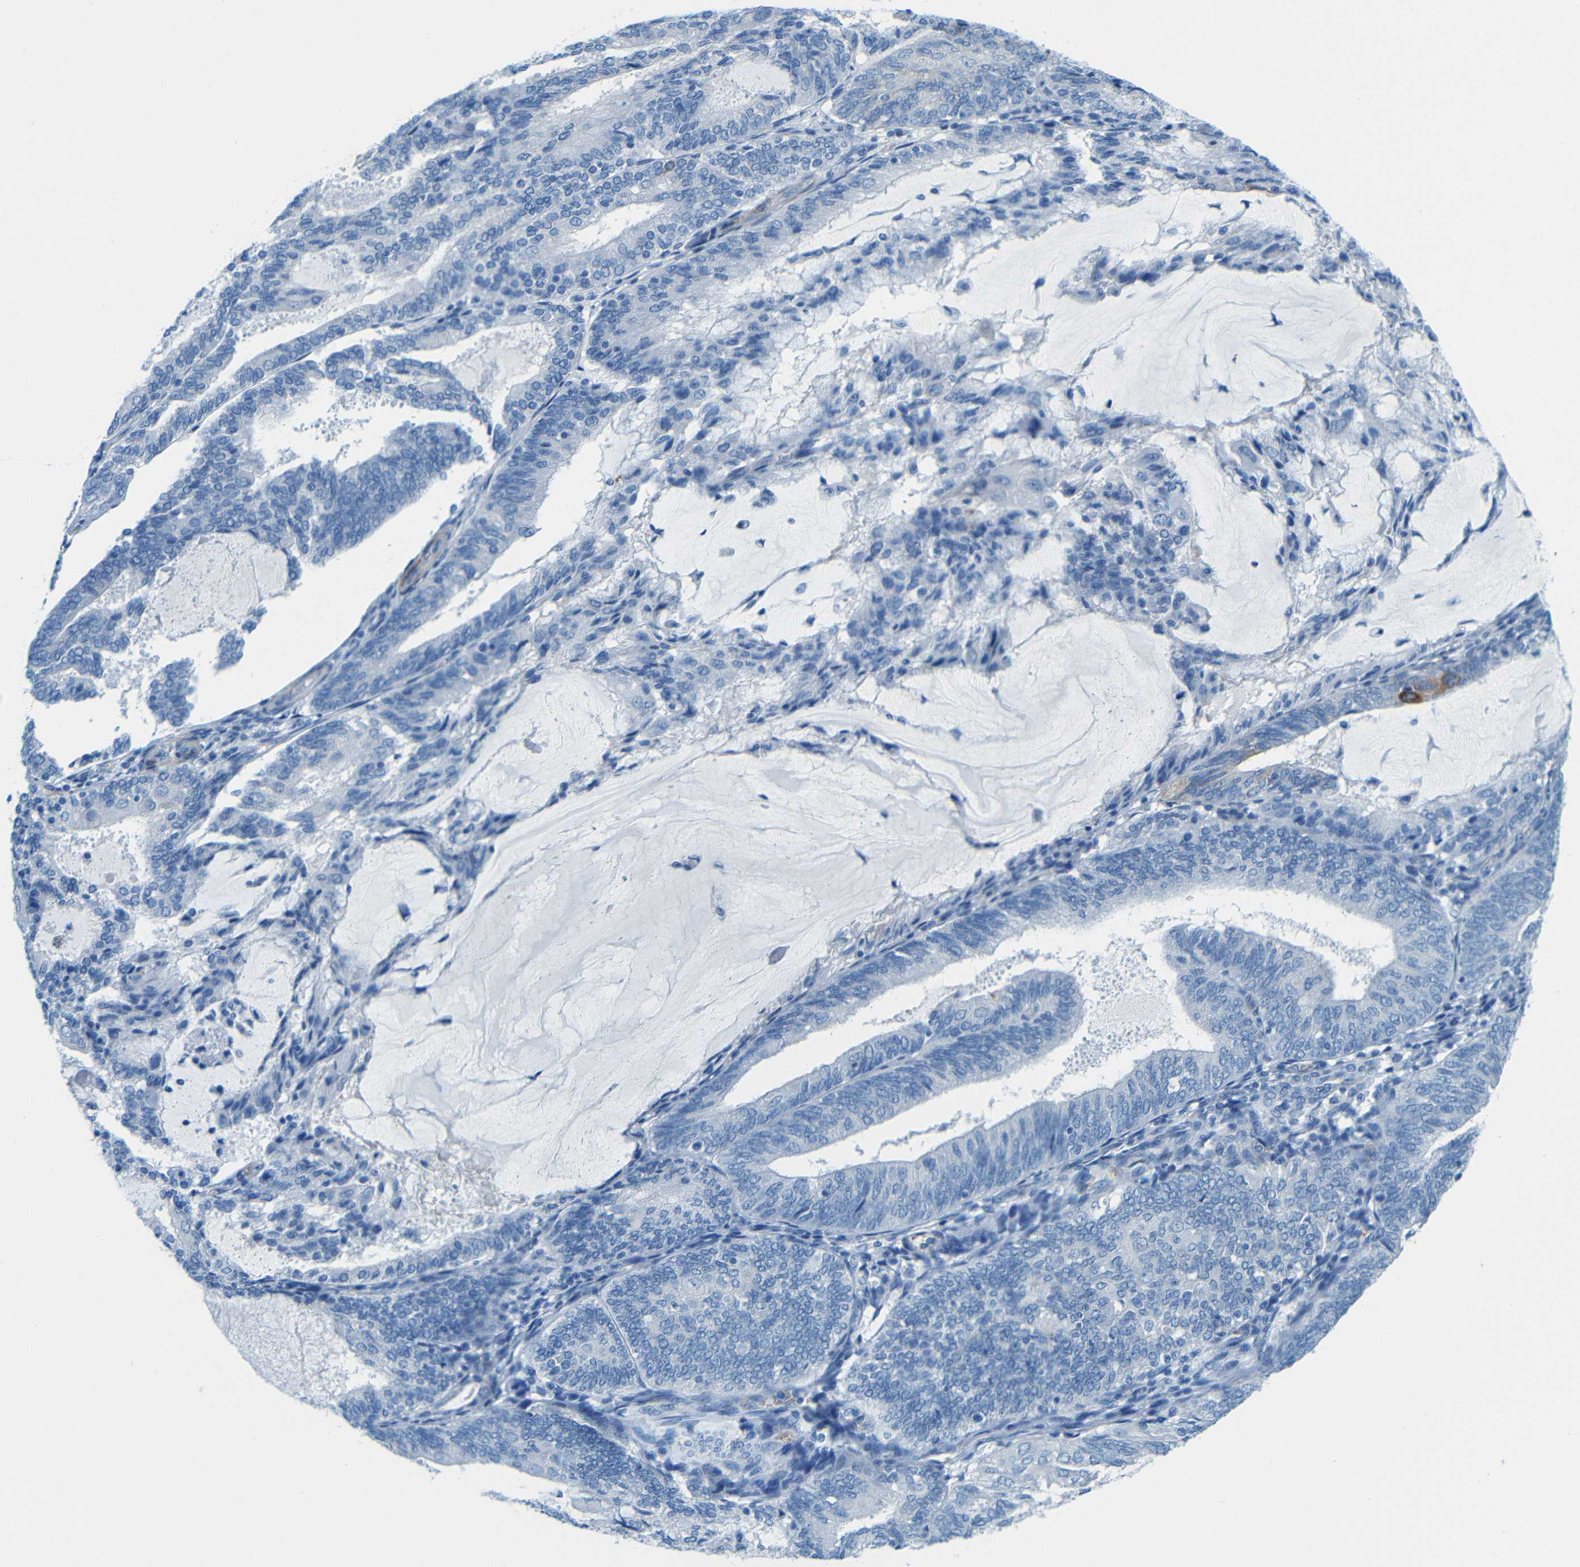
{"staining": {"intensity": "negative", "quantity": "none", "location": "none"}, "tissue": "endometrial cancer", "cell_type": "Tumor cells", "image_type": "cancer", "snomed": [{"axis": "morphology", "description": "Adenocarcinoma, NOS"}, {"axis": "topography", "description": "Endometrium"}], "caption": "Tumor cells show no significant staining in endometrial cancer (adenocarcinoma).", "gene": "MAP2", "patient": {"sex": "female", "age": 81}}